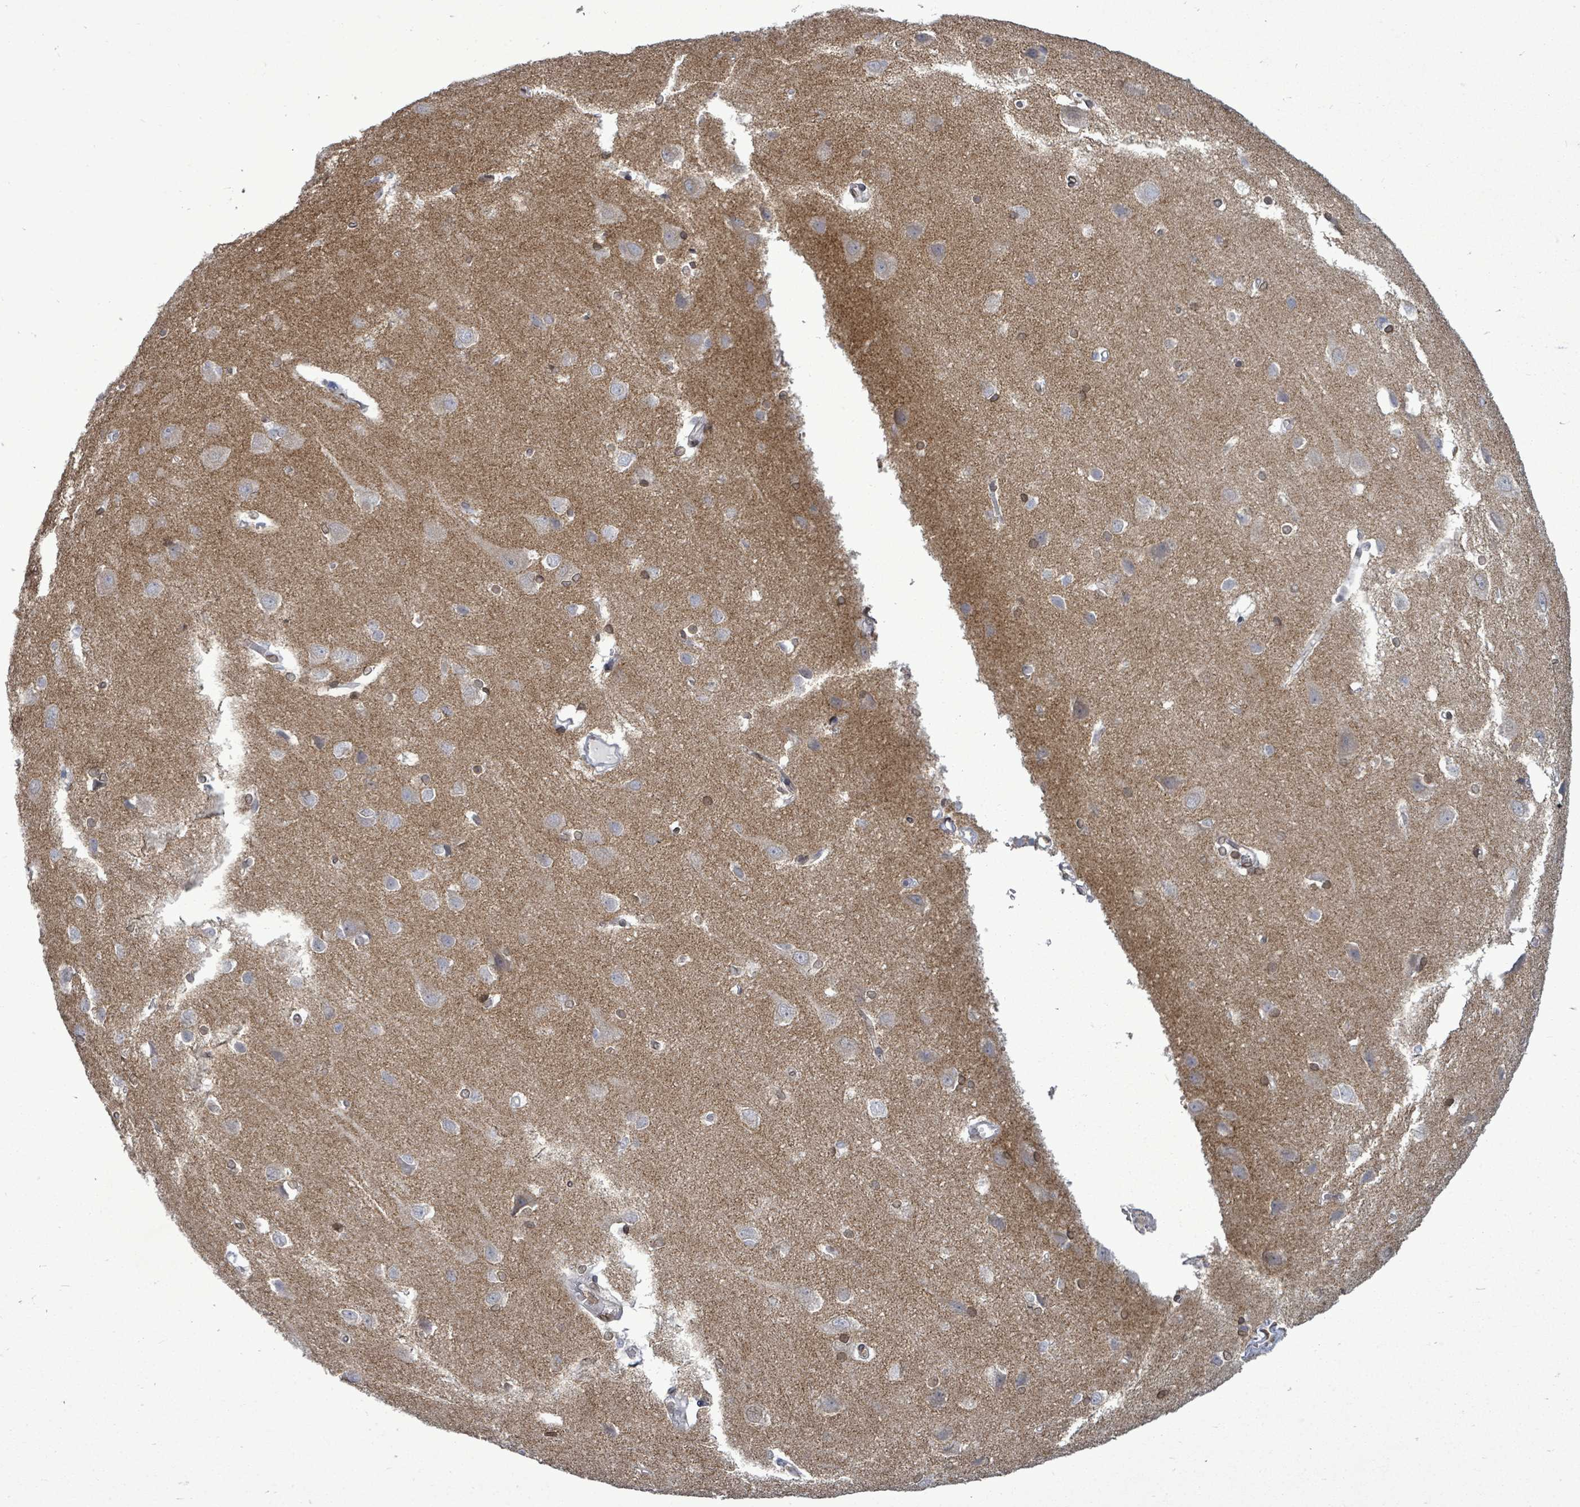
{"staining": {"intensity": "moderate", "quantity": "<25%", "location": "nuclear"}, "tissue": "cerebral cortex", "cell_type": "Endothelial cells", "image_type": "normal", "snomed": [{"axis": "morphology", "description": "Normal tissue, NOS"}, {"axis": "topography", "description": "Cerebral cortex"}], "caption": "High-power microscopy captured an IHC micrograph of benign cerebral cortex, revealing moderate nuclear positivity in approximately <25% of endothelial cells. Immunohistochemistry stains the protein of interest in brown and the nuclei are stained blue.", "gene": "ARFGAP1", "patient": {"sex": "male", "age": 37}}